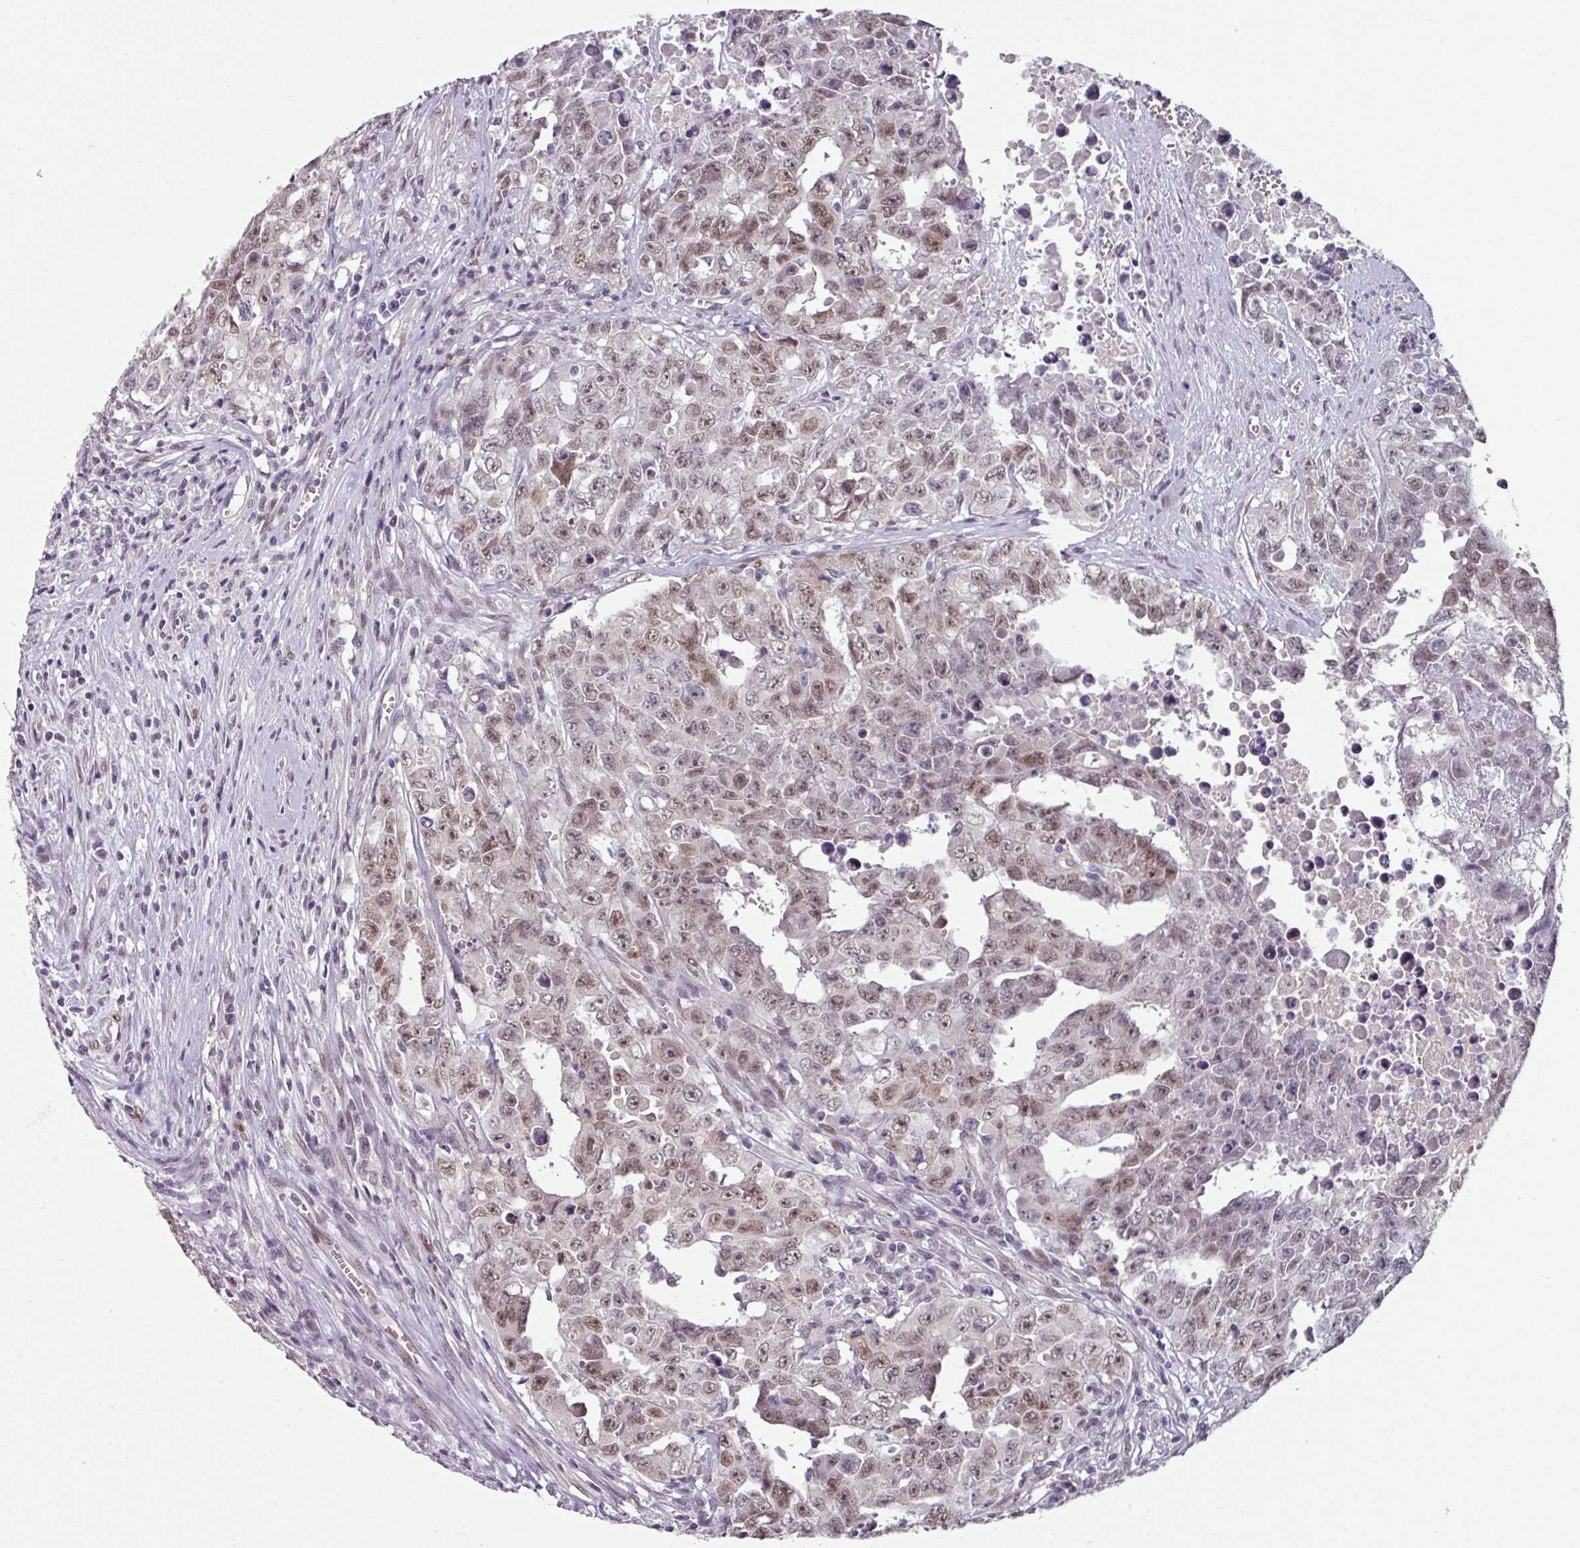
{"staining": {"intensity": "moderate", "quantity": ">75%", "location": "nuclear"}, "tissue": "testis cancer", "cell_type": "Tumor cells", "image_type": "cancer", "snomed": [{"axis": "morphology", "description": "Carcinoma, Embryonal, NOS"}, {"axis": "topography", "description": "Testis"}], "caption": "Human testis cancer stained for a protein (brown) demonstrates moderate nuclear positive staining in about >75% of tumor cells.", "gene": "ELK1", "patient": {"sex": "male", "age": 24}}